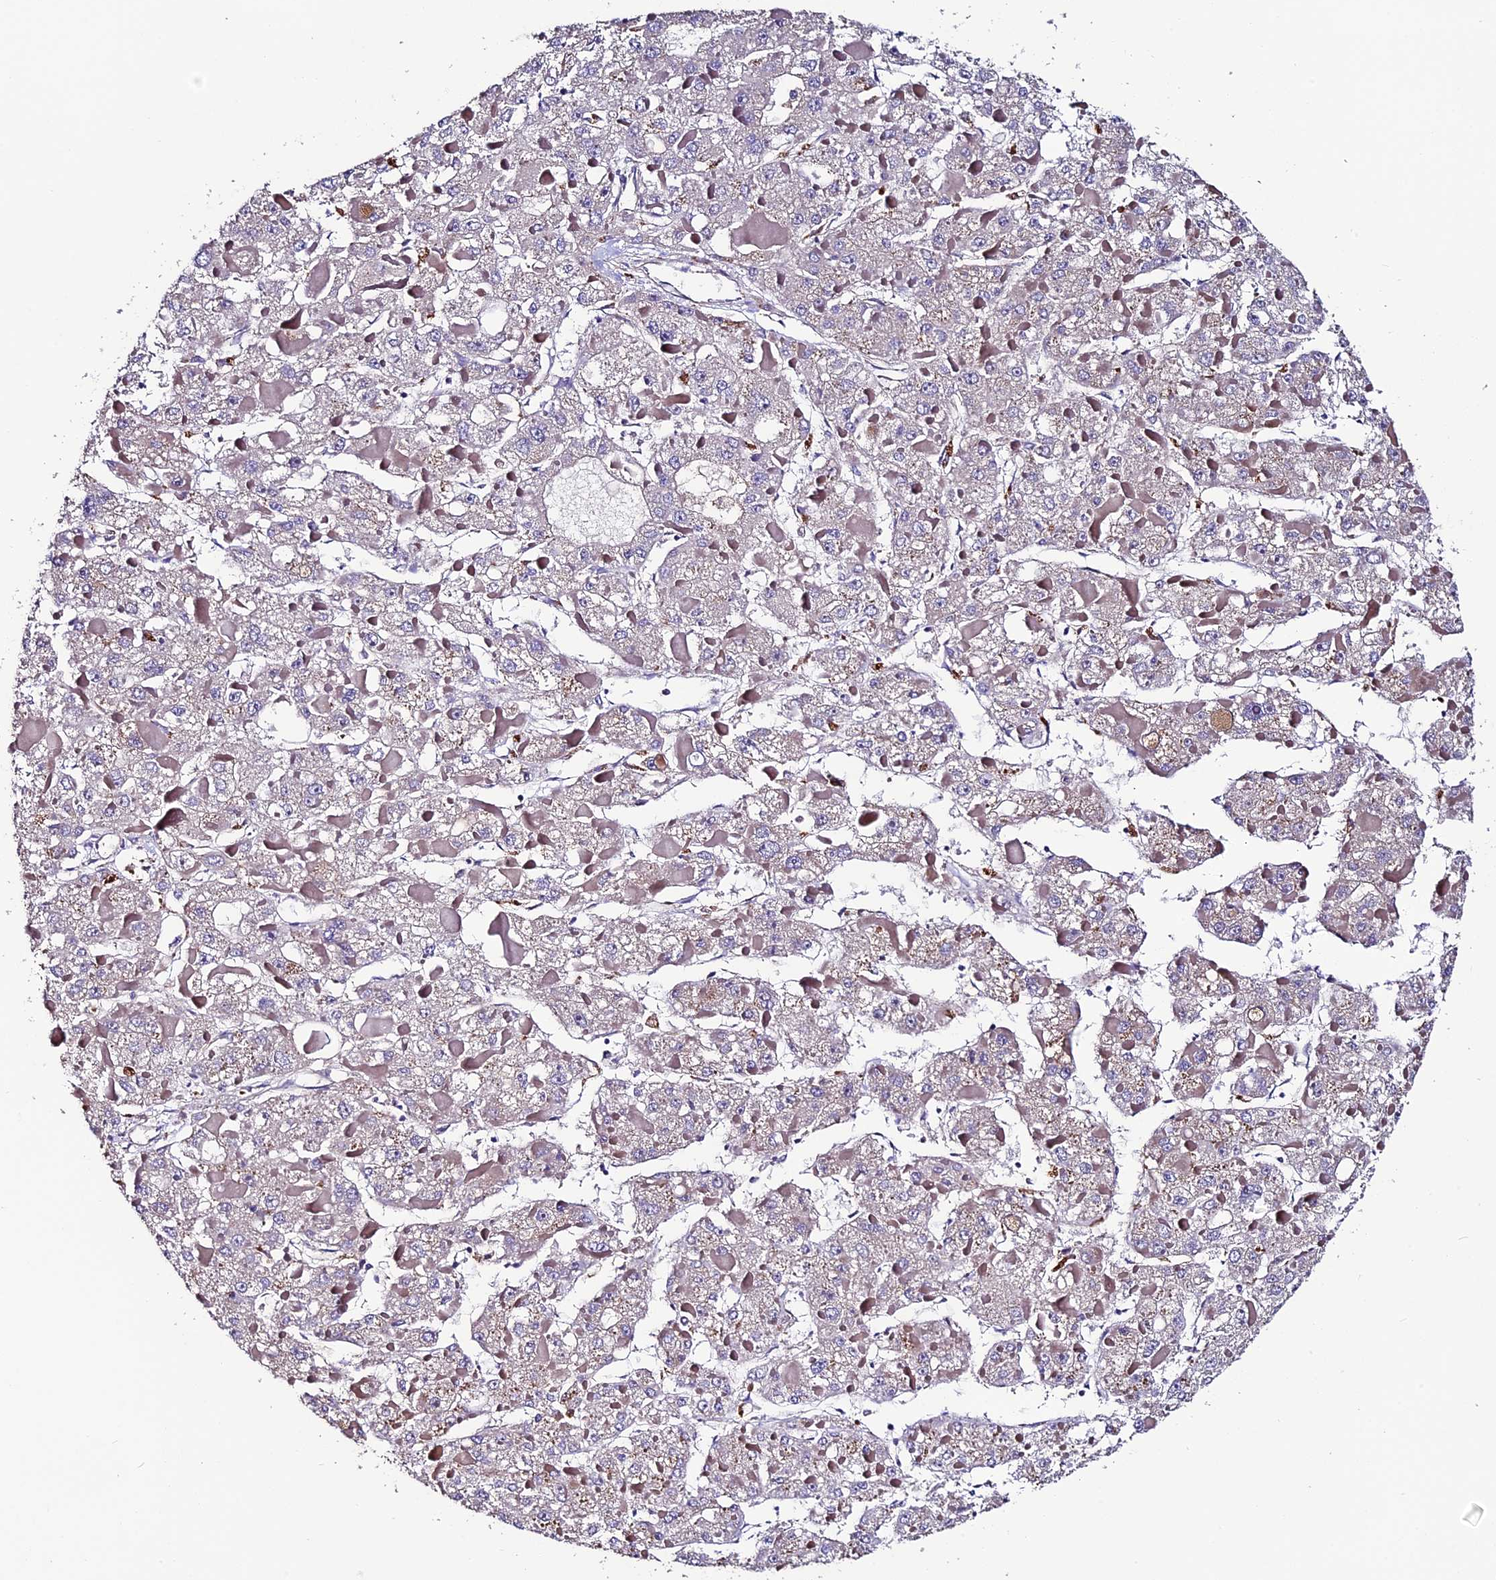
{"staining": {"intensity": "weak", "quantity": "<25%", "location": "cytoplasmic/membranous"}, "tissue": "liver cancer", "cell_type": "Tumor cells", "image_type": "cancer", "snomed": [{"axis": "morphology", "description": "Carcinoma, Hepatocellular, NOS"}, {"axis": "topography", "description": "Liver"}], "caption": "Tumor cells are negative for brown protein staining in liver cancer.", "gene": "CLN5", "patient": {"sex": "female", "age": 73}}